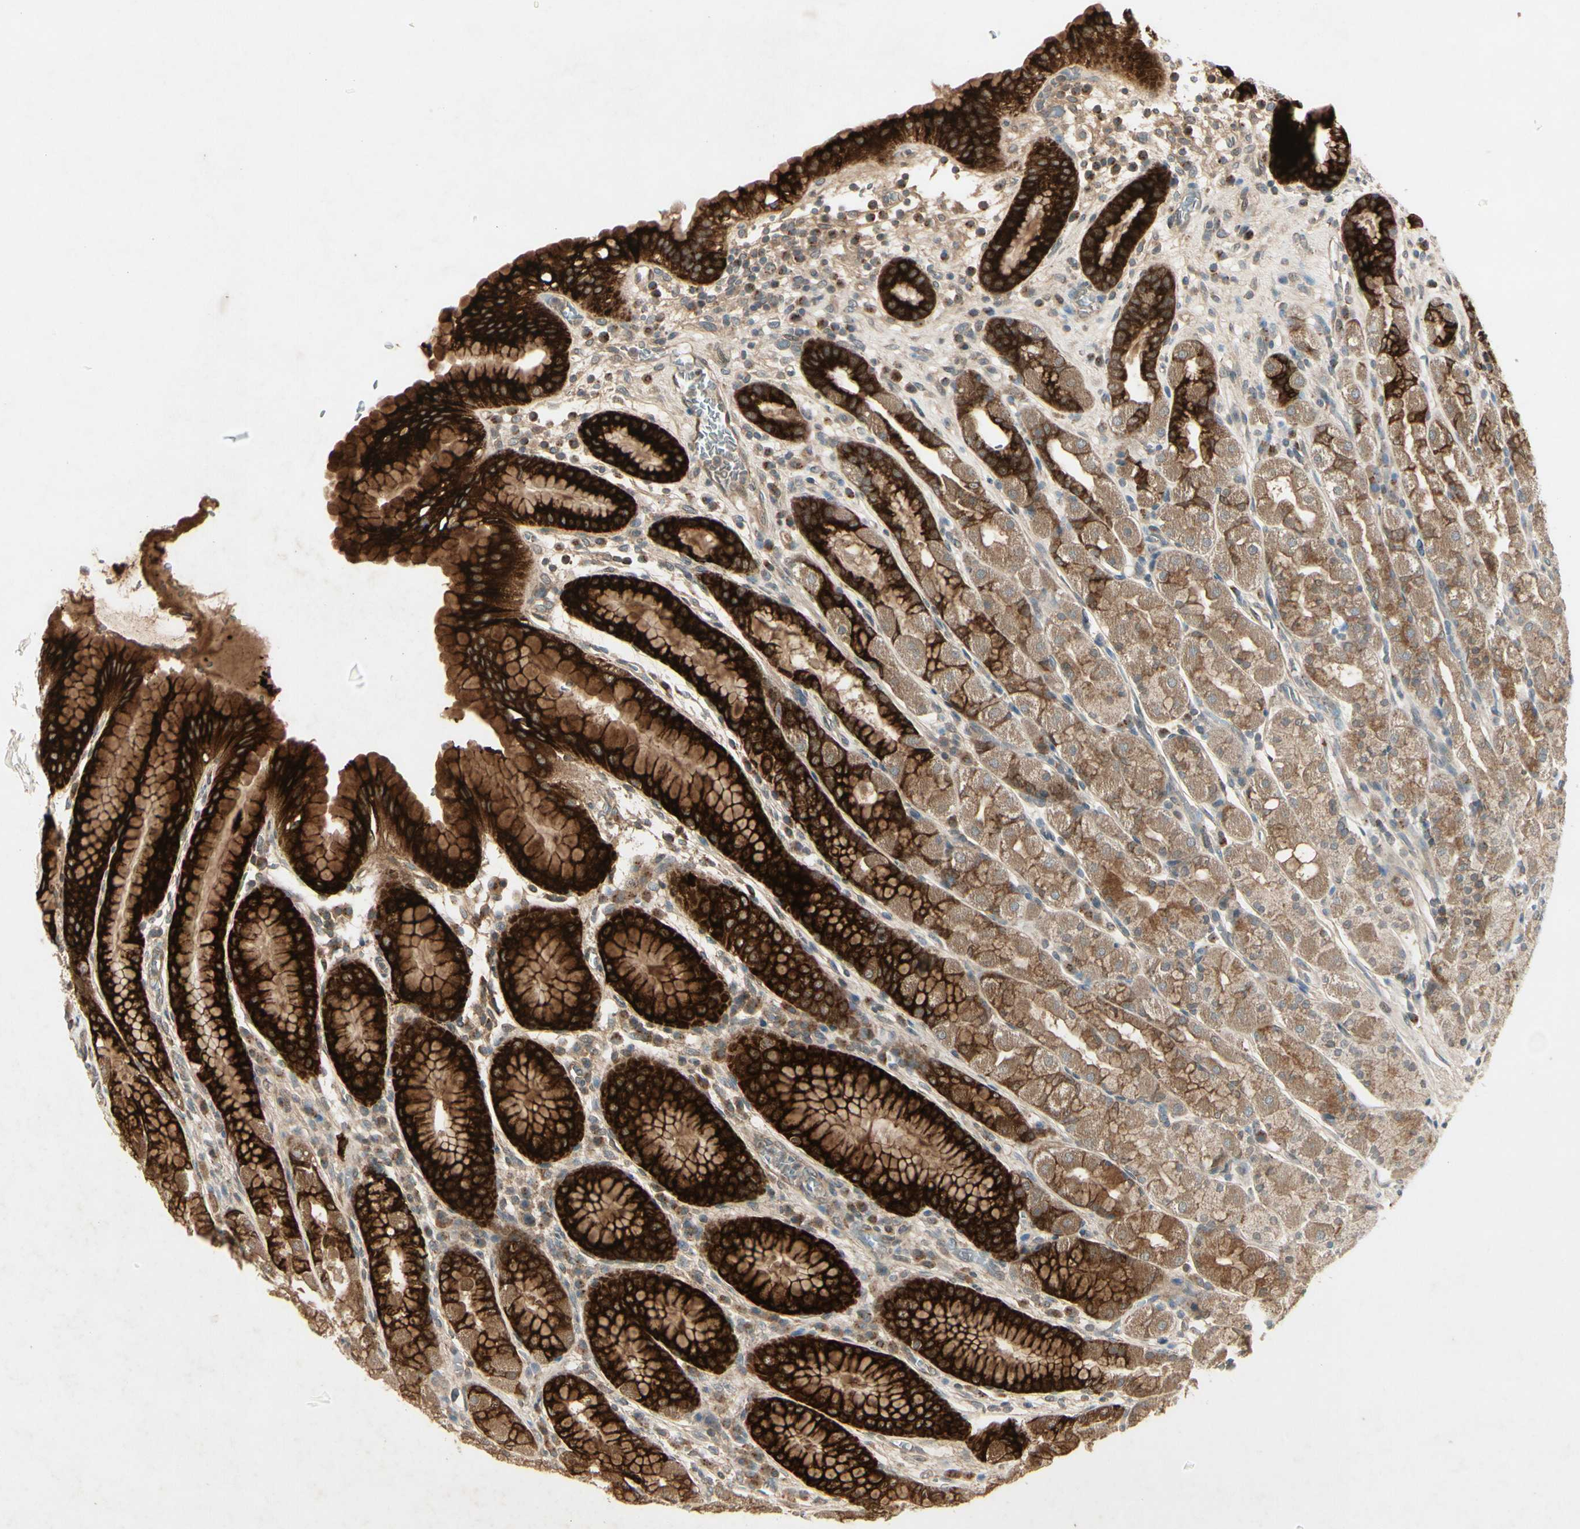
{"staining": {"intensity": "strong", "quantity": ">75%", "location": "cytoplasmic/membranous"}, "tissue": "stomach", "cell_type": "Glandular cells", "image_type": "normal", "snomed": [{"axis": "morphology", "description": "Normal tissue, NOS"}, {"axis": "topography", "description": "Stomach, upper"}], "caption": "Immunohistochemical staining of normal human stomach shows high levels of strong cytoplasmic/membranous staining in about >75% of glandular cells. (DAB IHC with brightfield microscopy, high magnification).", "gene": "FHDC1", "patient": {"sex": "male", "age": 68}}